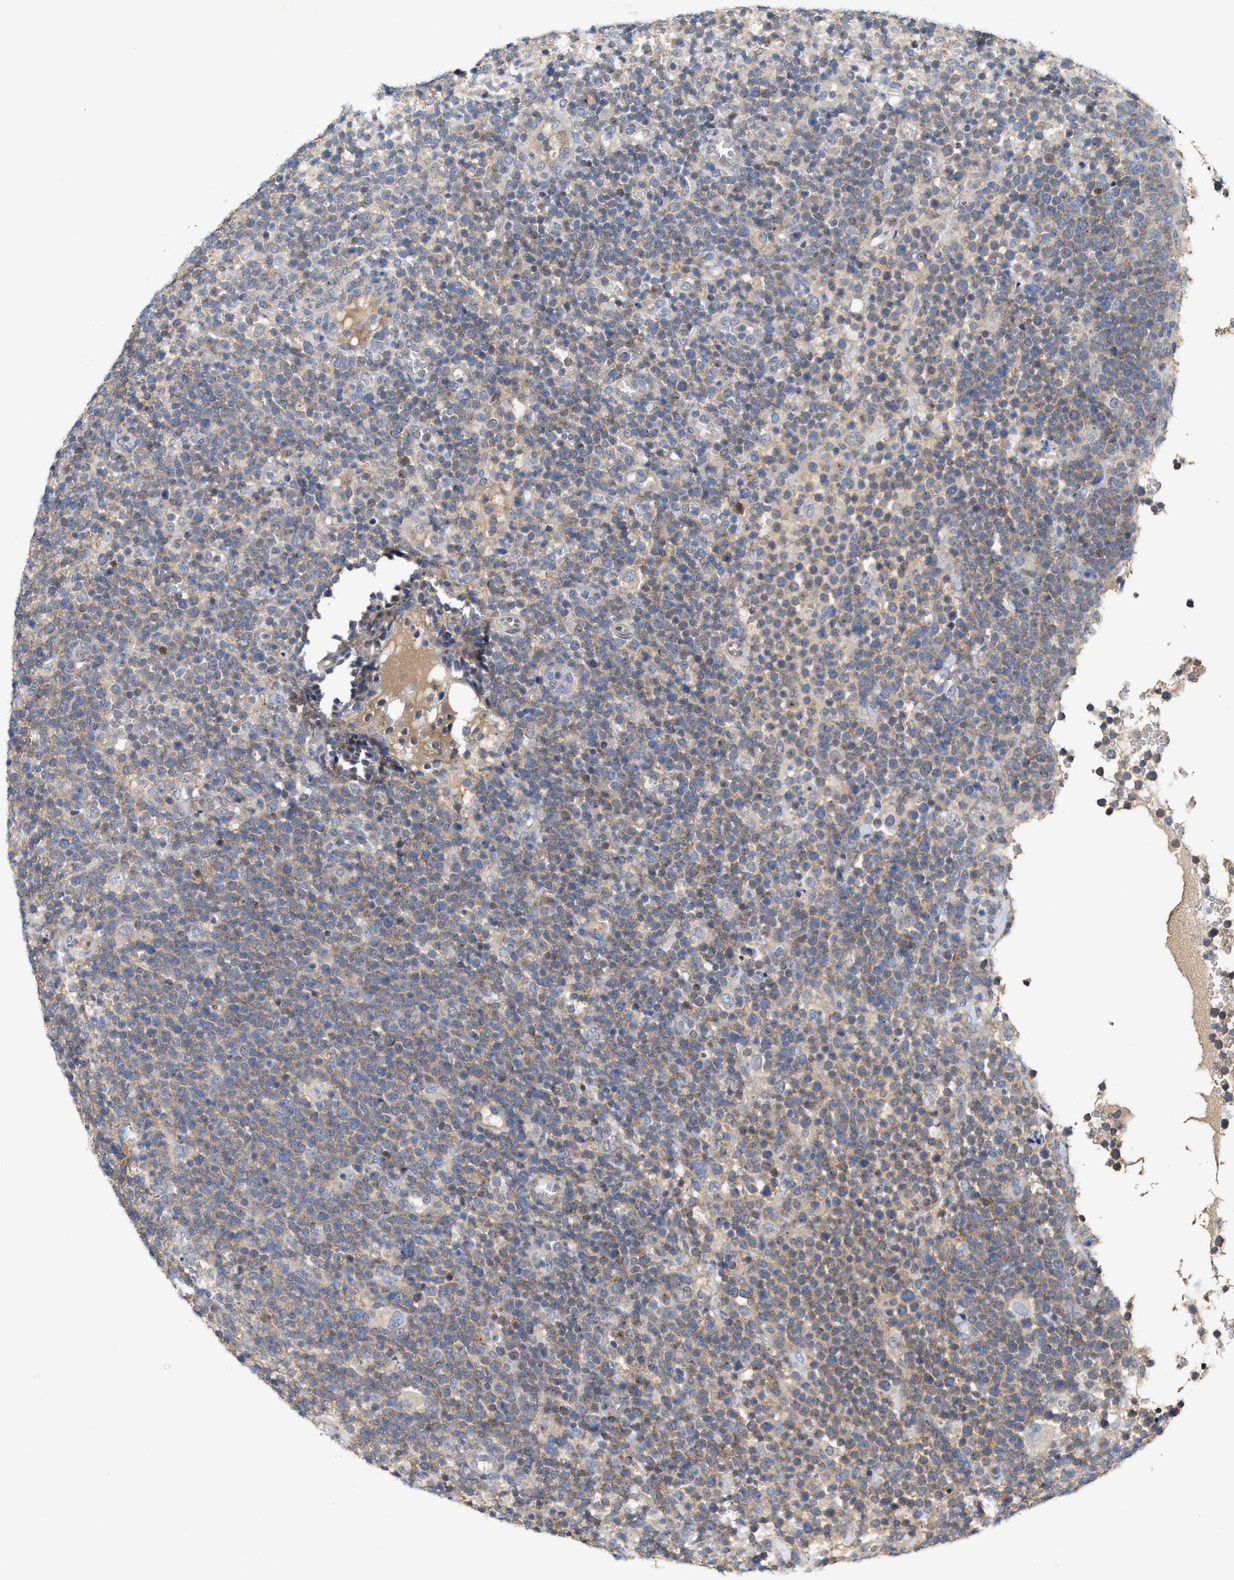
{"staining": {"intensity": "moderate", "quantity": ">75%", "location": "cytoplasmic/membranous"}, "tissue": "lymphoma", "cell_type": "Tumor cells", "image_type": "cancer", "snomed": [{"axis": "morphology", "description": "Malignant lymphoma, non-Hodgkin's type, High grade"}, {"axis": "topography", "description": "Lymph node"}], "caption": "This image demonstrates immunohistochemistry (IHC) staining of human lymphoma, with medium moderate cytoplasmic/membranous expression in approximately >75% of tumor cells.", "gene": "BBLN", "patient": {"sex": "male", "age": 61}}